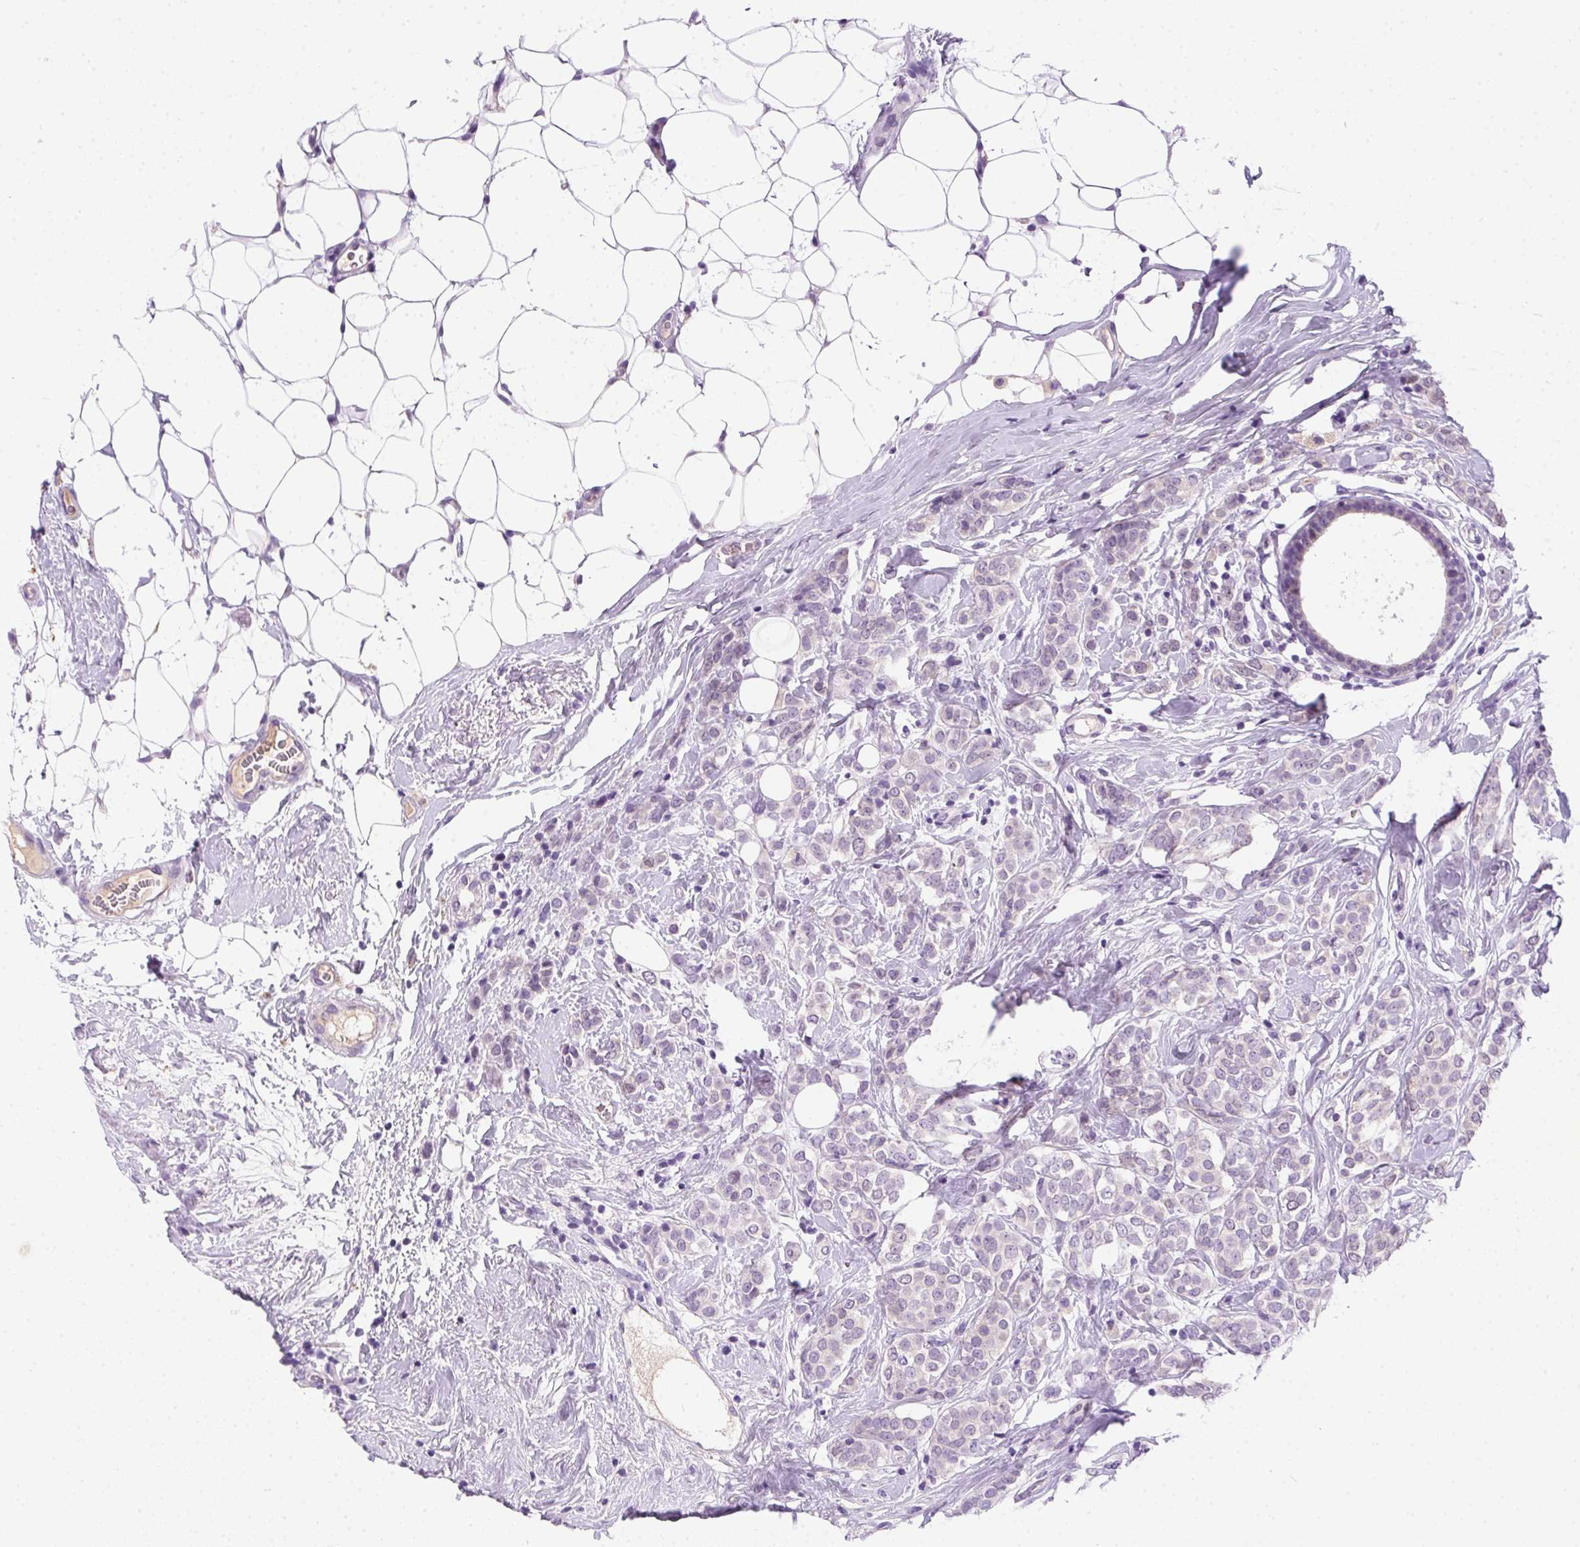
{"staining": {"intensity": "negative", "quantity": "none", "location": "none"}, "tissue": "breast cancer", "cell_type": "Tumor cells", "image_type": "cancer", "snomed": [{"axis": "morphology", "description": "Lobular carcinoma"}, {"axis": "topography", "description": "Breast"}], "caption": "An IHC image of breast cancer is shown. There is no staining in tumor cells of breast cancer. Nuclei are stained in blue.", "gene": "SSTR4", "patient": {"sex": "female", "age": 49}}